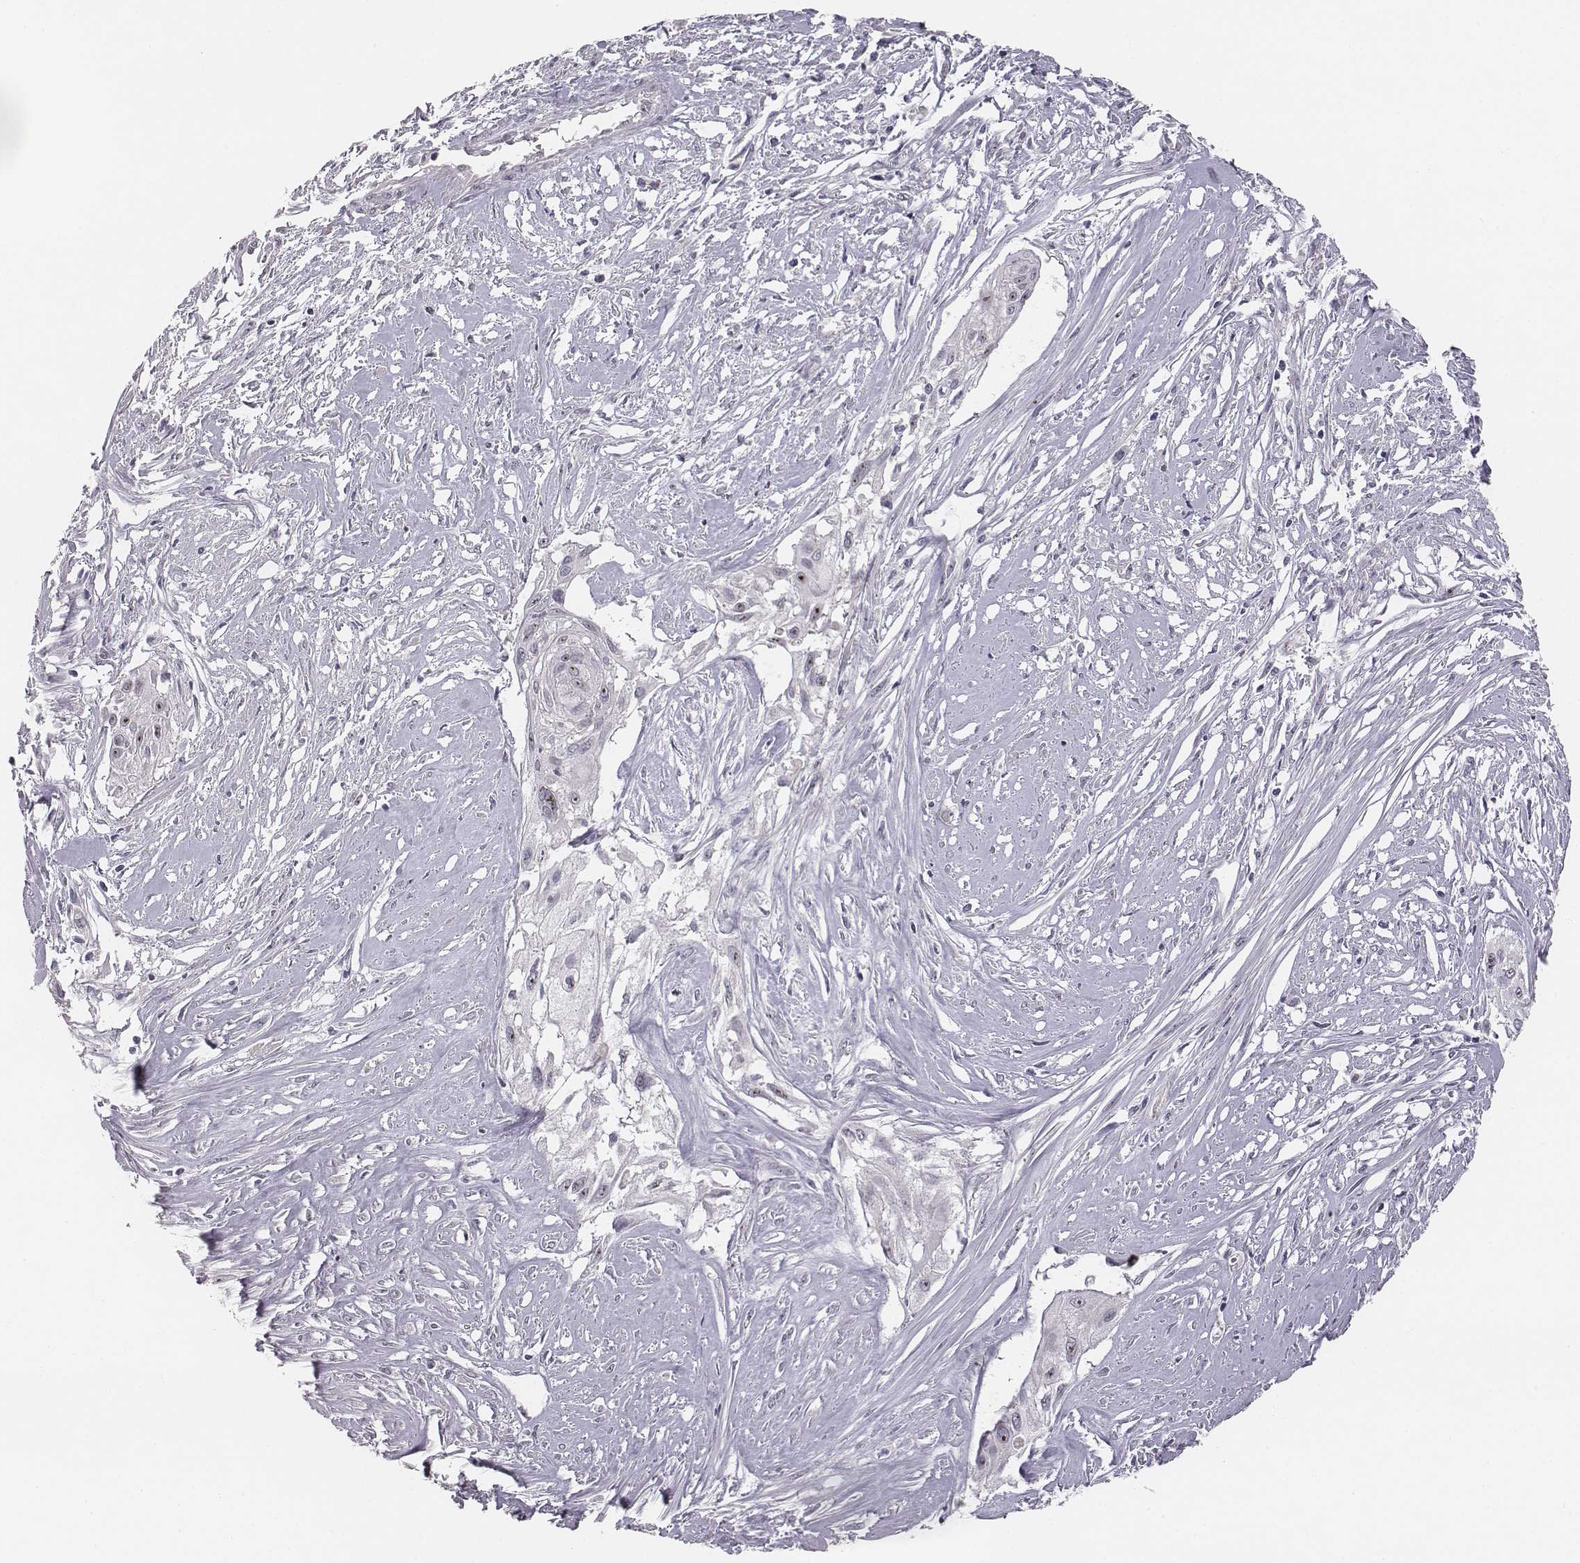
{"staining": {"intensity": "moderate", "quantity": "<25%", "location": "nuclear"}, "tissue": "cervical cancer", "cell_type": "Tumor cells", "image_type": "cancer", "snomed": [{"axis": "morphology", "description": "Squamous cell carcinoma, NOS"}, {"axis": "topography", "description": "Cervix"}], "caption": "Cervical cancer (squamous cell carcinoma) tissue displays moderate nuclear staining in about <25% of tumor cells, visualized by immunohistochemistry. Immunohistochemistry (ihc) stains the protein in brown and the nuclei are stained blue.", "gene": "NIFK", "patient": {"sex": "female", "age": 49}}